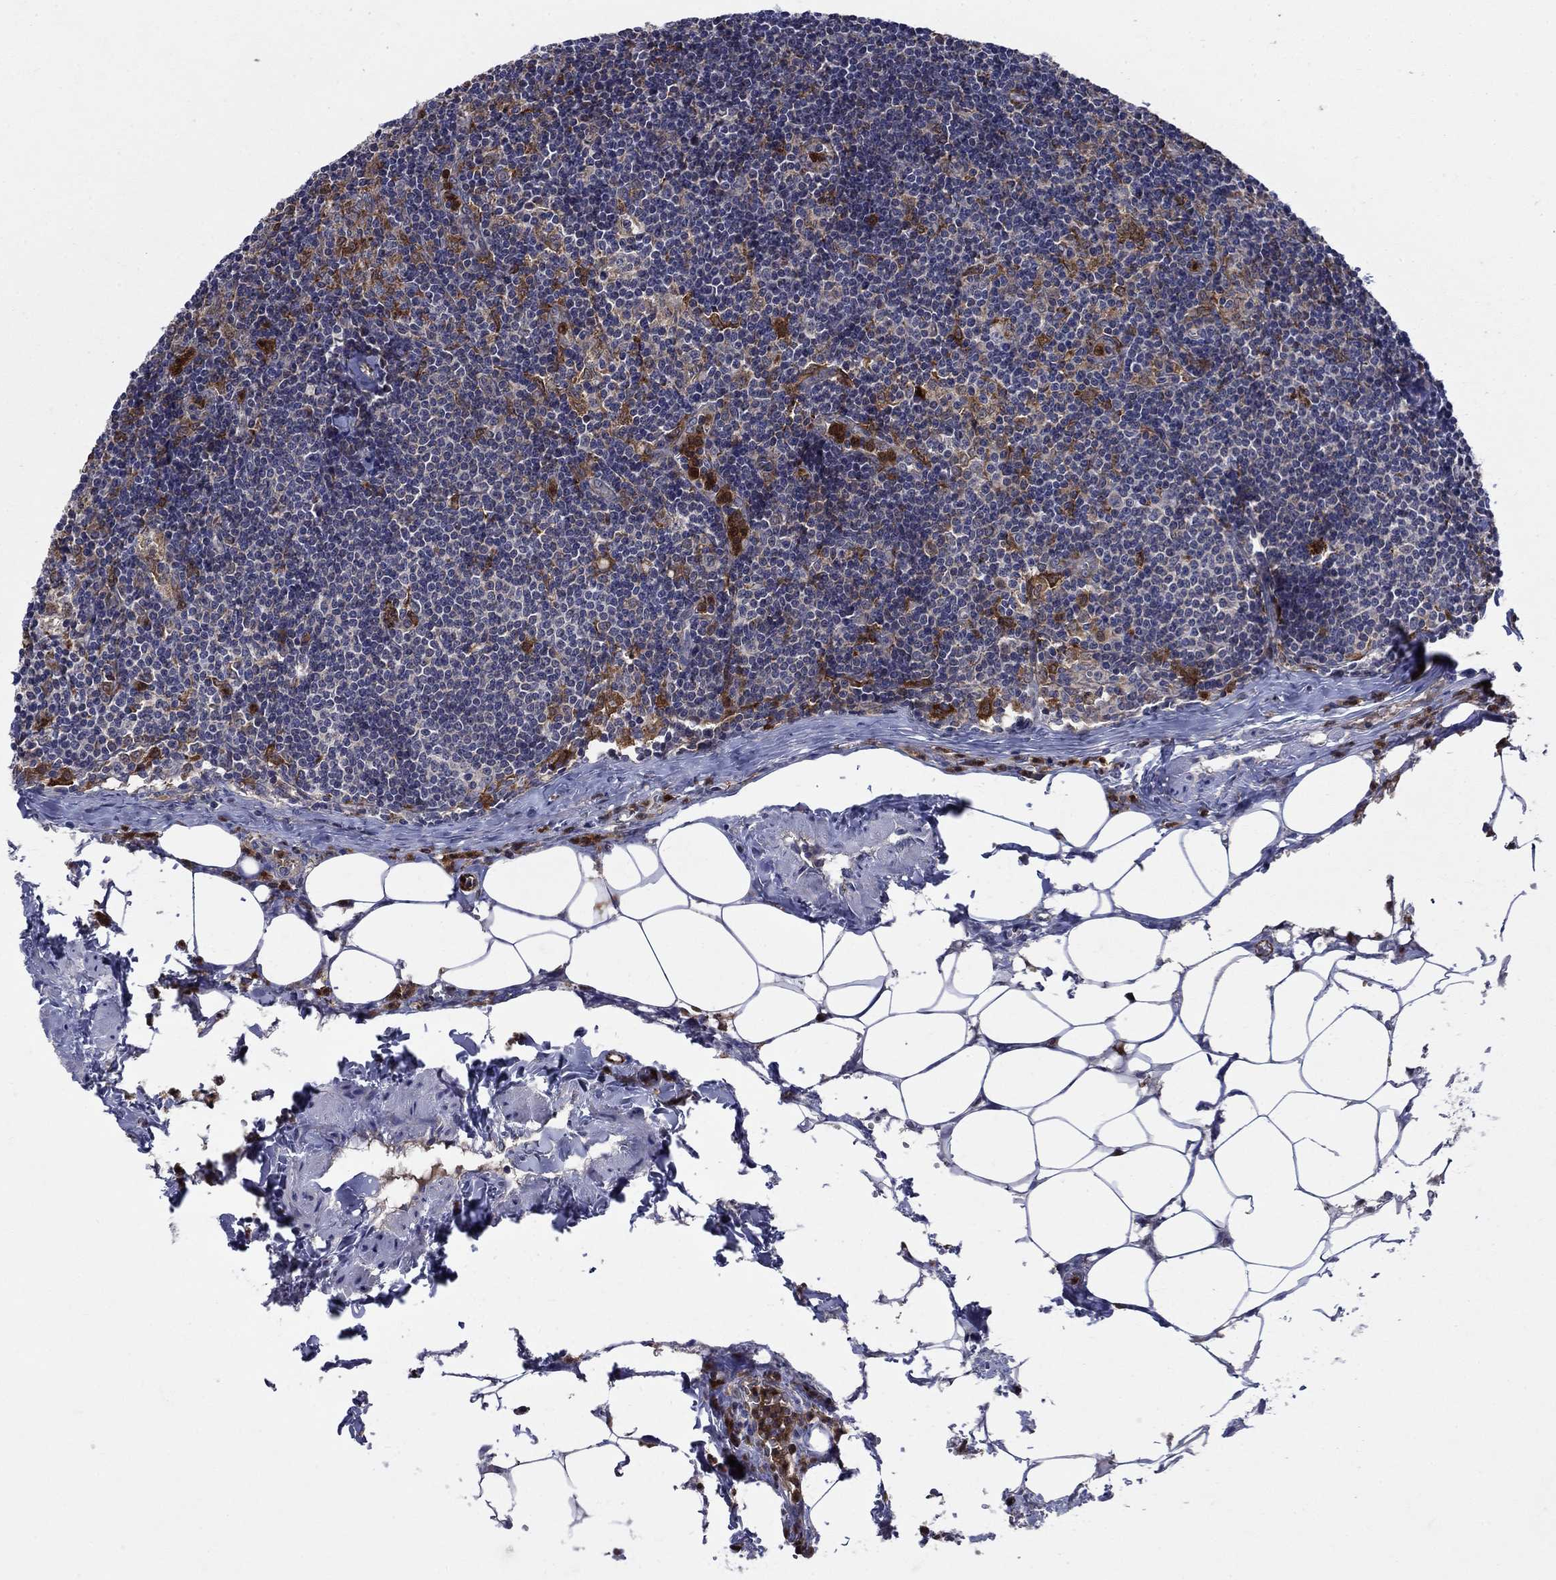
{"staining": {"intensity": "strong", "quantity": "<25%", "location": "cytoplasmic/membranous"}, "tissue": "lymph node", "cell_type": "Non-germinal center cells", "image_type": "normal", "snomed": [{"axis": "morphology", "description": "Normal tissue, NOS"}, {"axis": "topography", "description": "Lymph node"}], "caption": "This histopathology image displays IHC staining of unremarkable human lymph node, with medium strong cytoplasmic/membranous expression in approximately <25% of non-germinal center cells.", "gene": "RNF19B", "patient": {"sex": "female", "age": 51}}